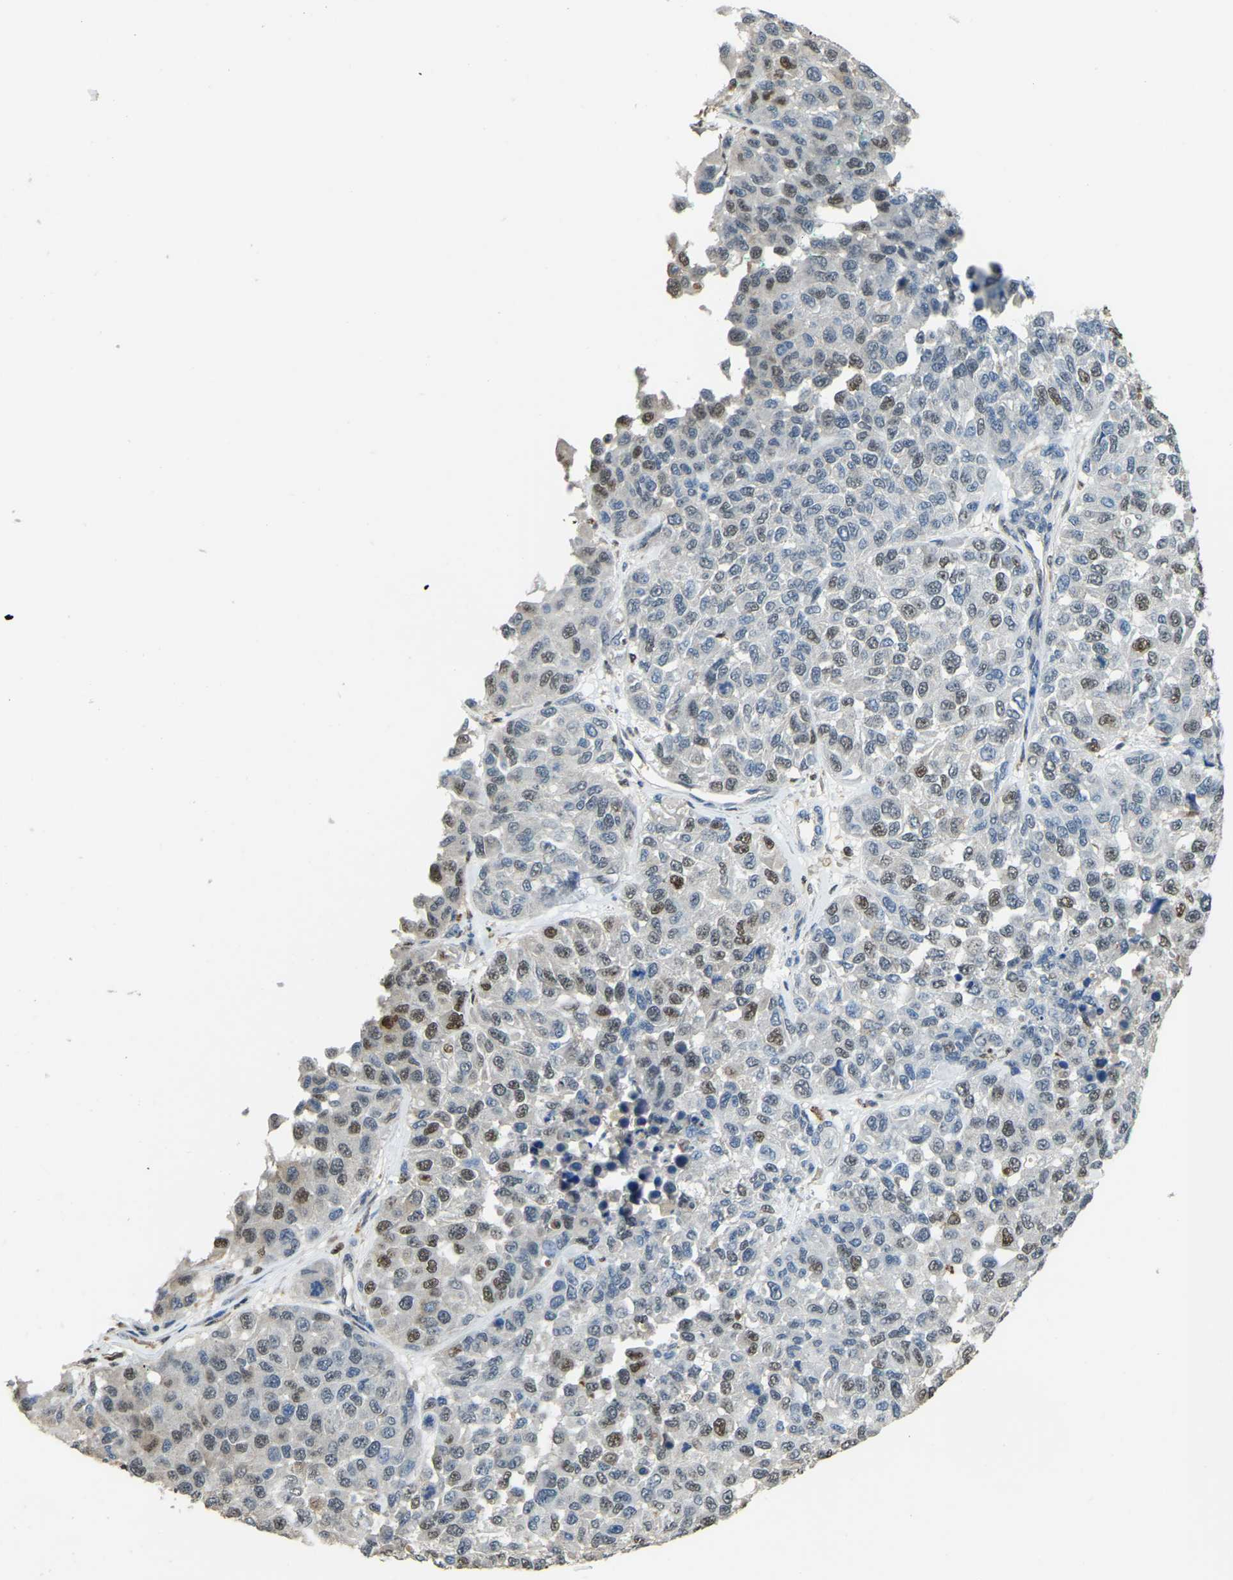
{"staining": {"intensity": "strong", "quantity": "25%-75%", "location": "nuclear"}, "tissue": "melanoma", "cell_type": "Tumor cells", "image_type": "cancer", "snomed": [{"axis": "morphology", "description": "Malignant melanoma, NOS"}, {"axis": "topography", "description": "Skin"}], "caption": "The micrograph displays immunohistochemical staining of melanoma. There is strong nuclear expression is appreciated in approximately 25%-75% of tumor cells. Using DAB (brown) and hematoxylin (blue) stains, captured at high magnification using brightfield microscopy.", "gene": "NANS", "patient": {"sex": "male", "age": 62}}